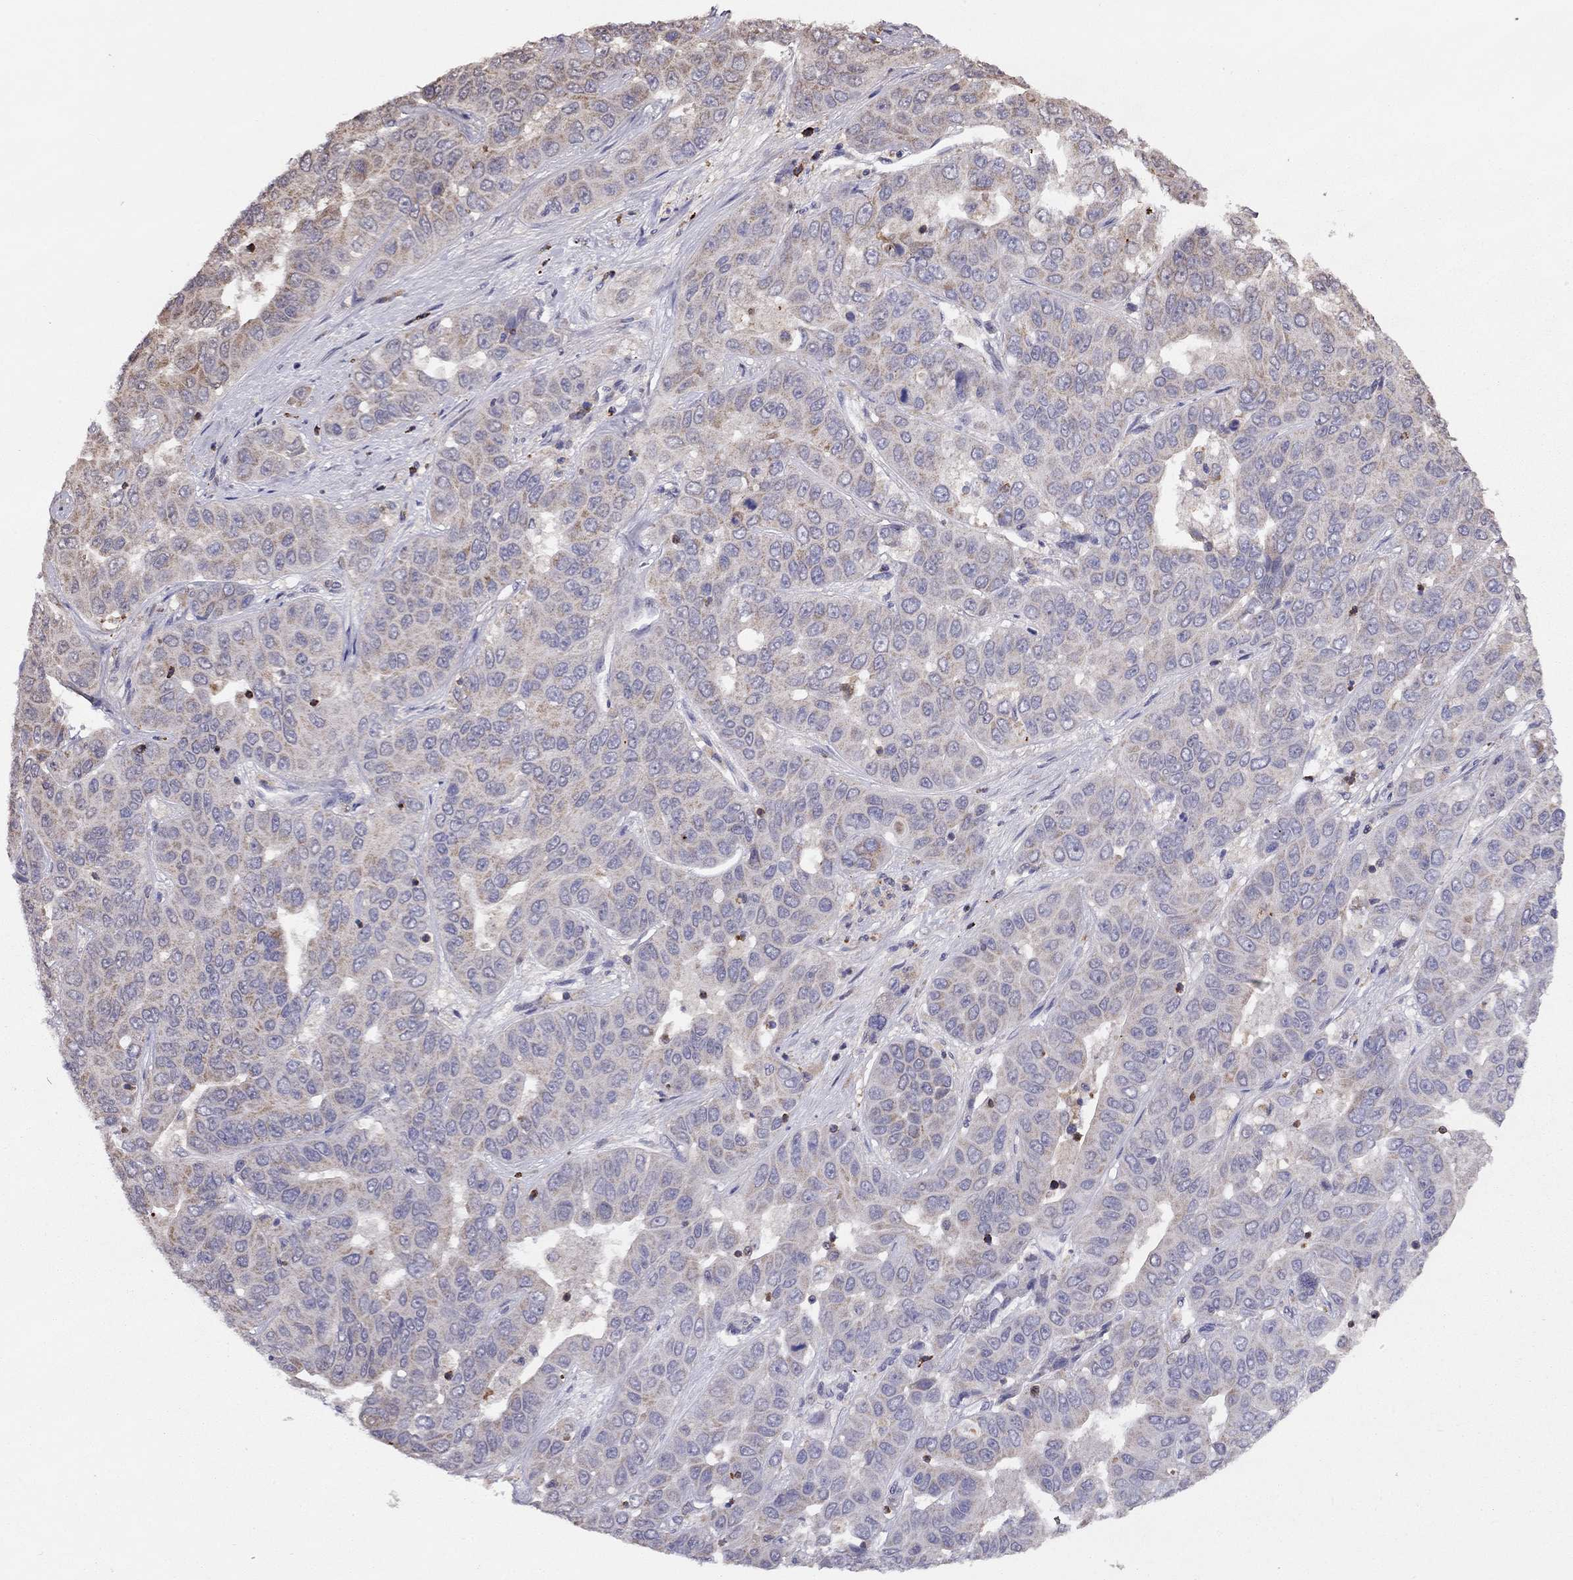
{"staining": {"intensity": "weak", "quantity": "<25%", "location": "cytoplasmic/membranous"}, "tissue": "liver cancer", "cell_type": "Tumor cells", "image_type": "cancer", "snomed": [{"axis": "morphology", "description": "Cholangiocarcinoma"}, {"axis": "topography", "description": "Liver"}], "caption": "Liver cholangiocarcinoma was stained to show a protein in brown. There is no significant staining in tumor cells.", "gene": "CITED1", "patient": {"sex": "female", "age": 52}}